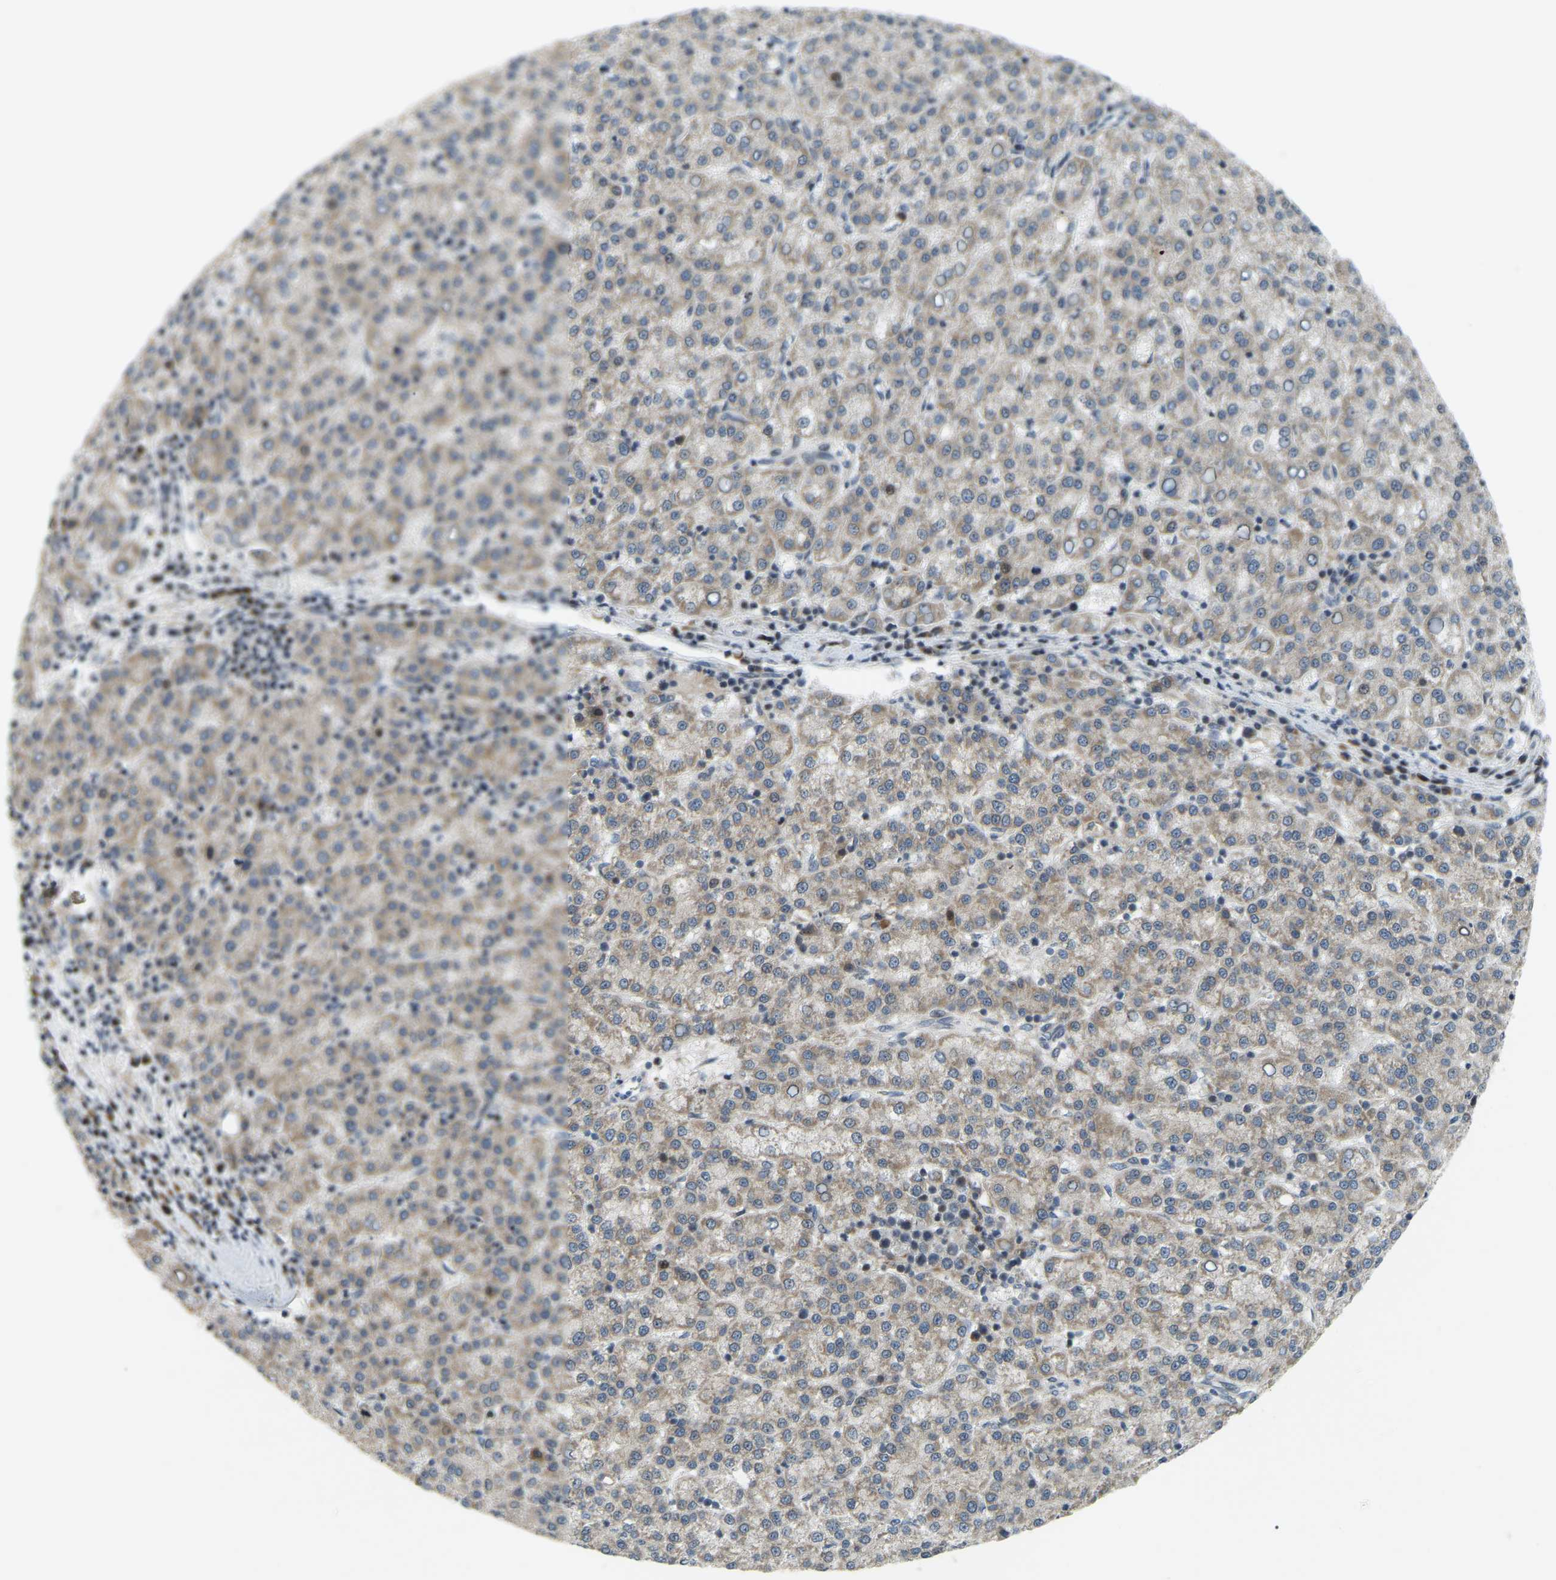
{"staining": {"intensity": "weak", "quantity": ">75%", "location": "cytoplasmic/membranous"}, "tissue": "liver cancer", "cell_type": "Tumor cells", "image_type": "cancer", "snomed": [{"axis": "morphology", "description": "Carcinoma, Hepatocellular, NOS"}, {"axis": "topography", "description": "Liver"}], "caption": "Weak cytoplasmic/membranous staining is seen in about >75% of tumor cells in liver cancer (hepatocellular carcinoma).", "gene": "PARL", "patient": {"sex": "female", "age": 58}}